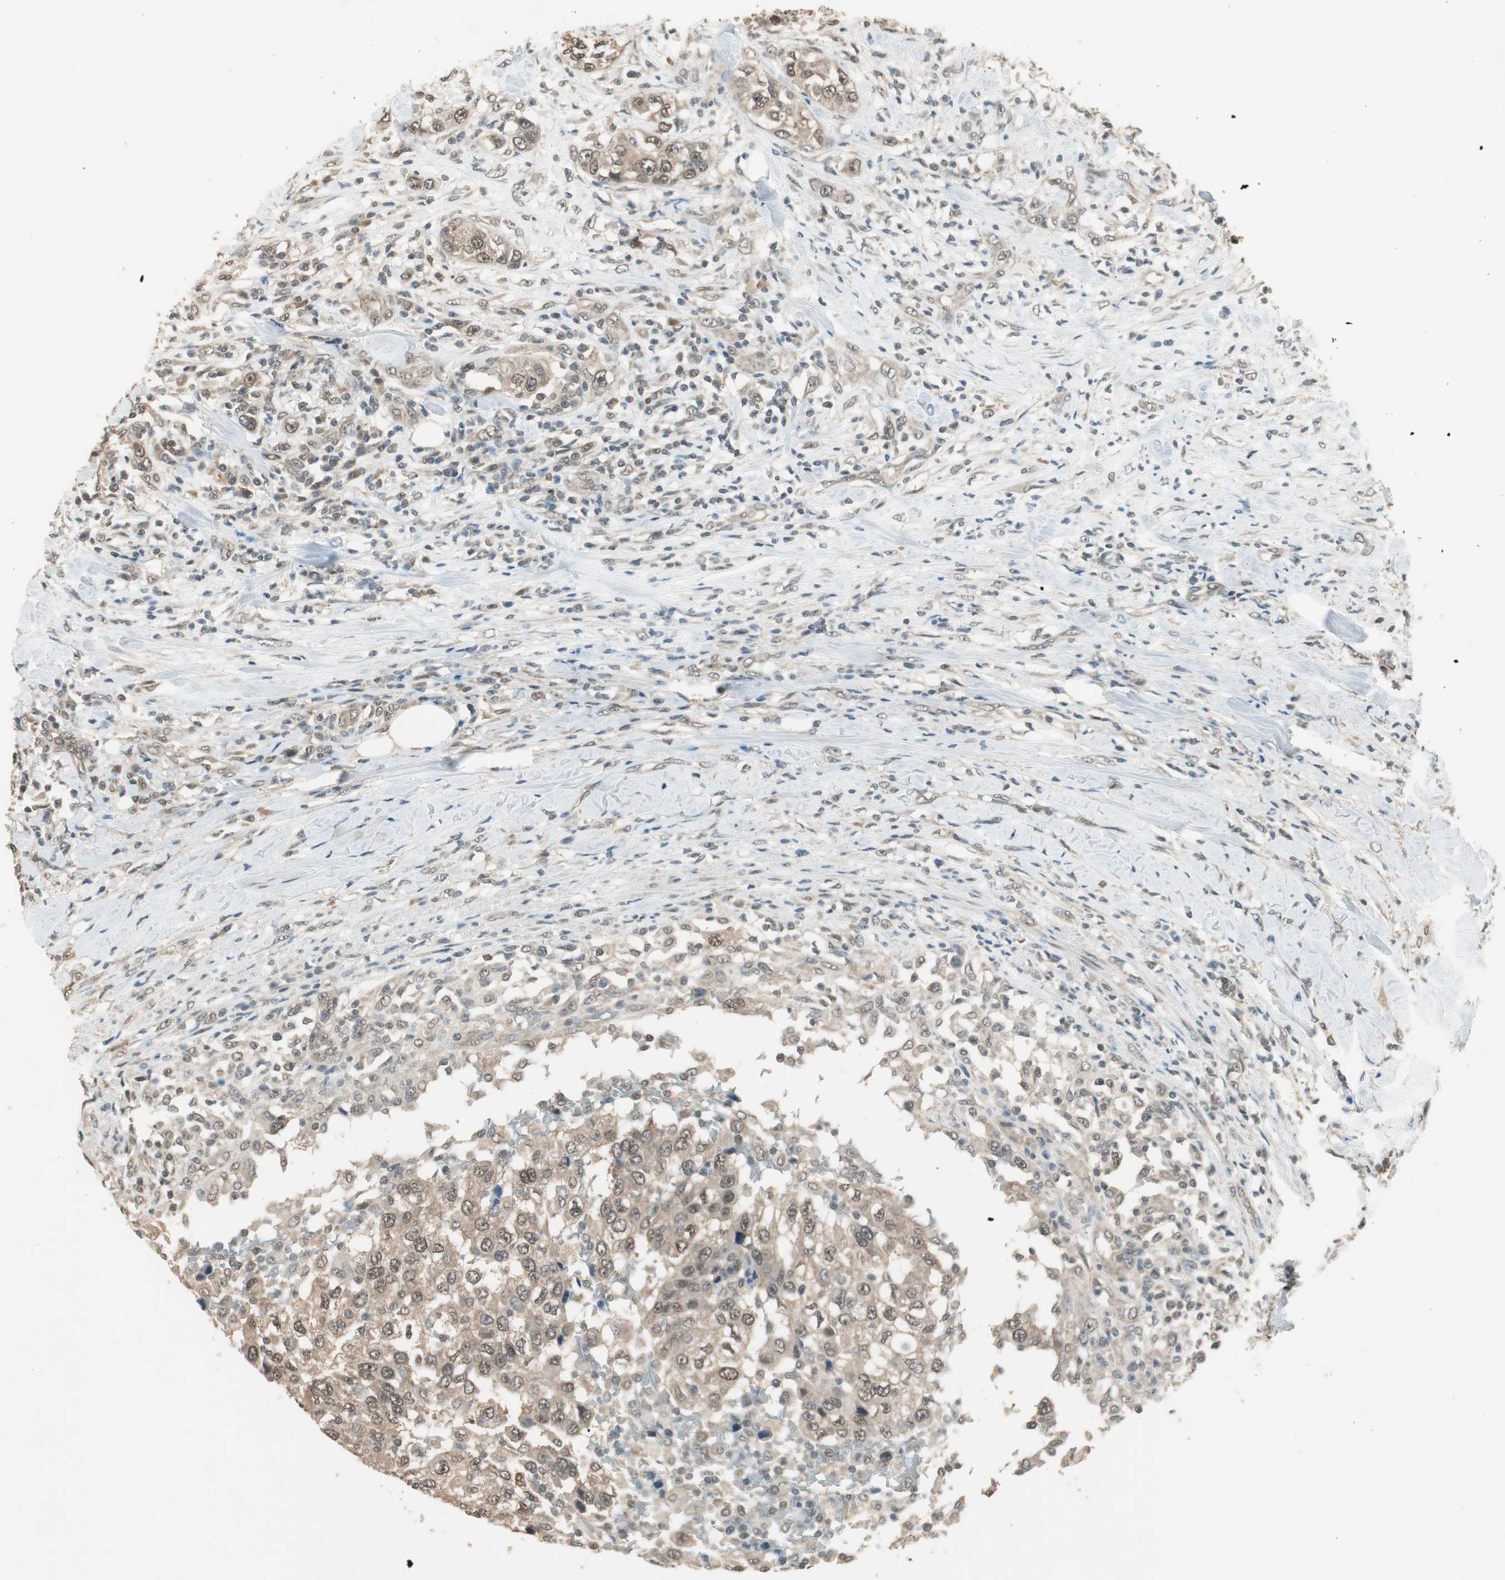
{"staining": {"intensity": "weak", "quantity": ">75%", "location": "cytoplasmic/membranous"}, "tissue": "urothelial cancer", "cell_type": "Tumor cells", "image_type": "cancer", "snomed": [{"axis": "morphology", "description": "Urothelial carcinoma, High grade"}, {"axis": "topography", "description": "Urinary bladder"}], "caption": "Protein staining shows weak cytoplasmic/membranous expression in about >75% of tumor cells in urothelial cancer. Nuclei are stained in blue.", "gene": "USP5", "patient": {"sex": "female", "age": 80}}